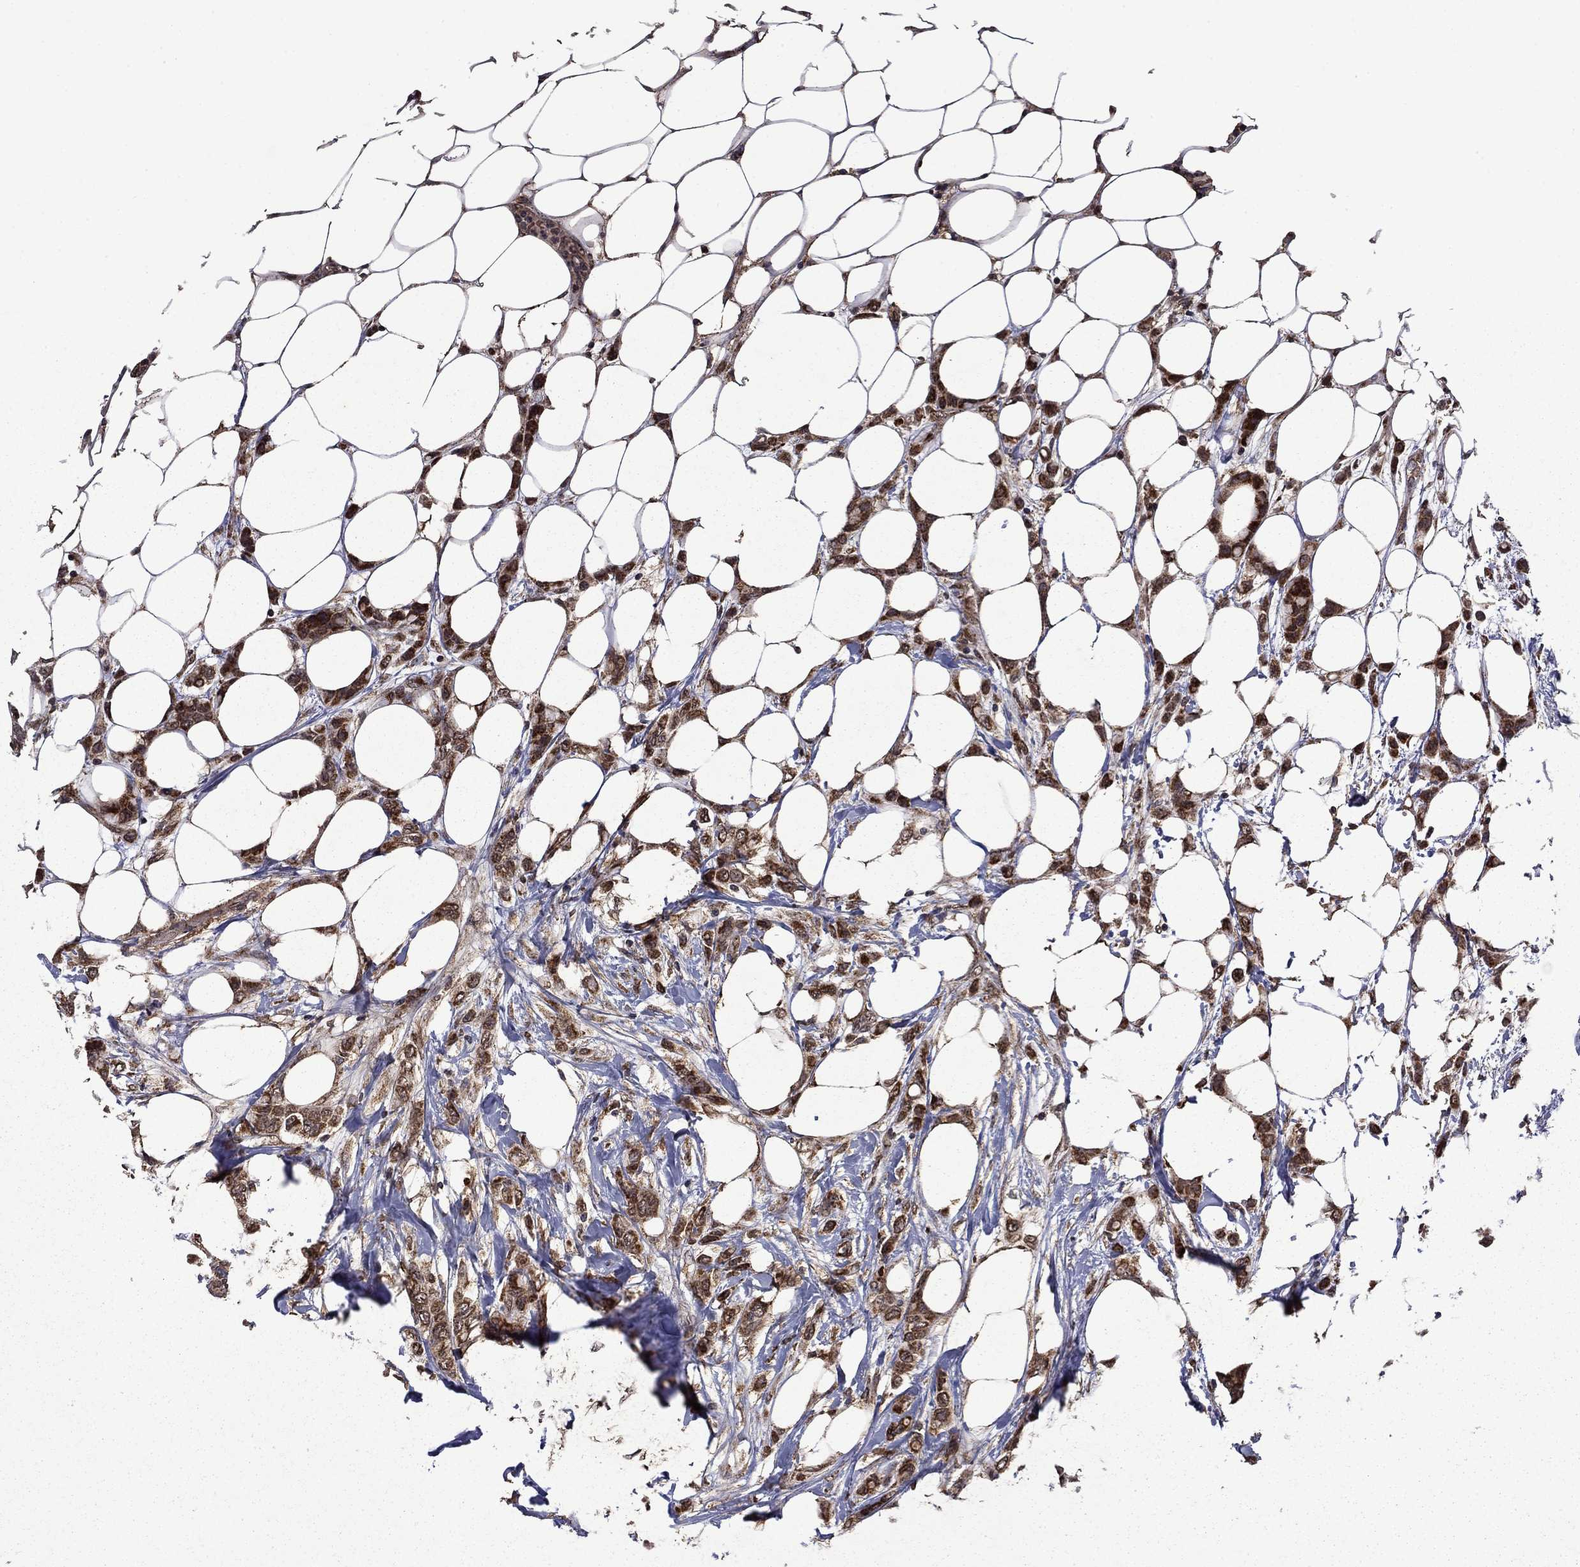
{"staining": {"intensity": "strong", "quantity": ">75%", "location": "cytoplasmic/membranous"}, "tissue": "breast cancer", "cell_type": "Tumor cells", "image_type": "cancer", "snomed": [{"axis": "morphology", "description": "Lobular carcinoma"}, {"axis": "topography", "description": "Breast"}], "caption": "The immunohistochemical stain labels strong cytoplasmic/membranous staining in tumor cells of breast cancer tissue. The protein is shown in brown color, while the nuclei are stained blue.", "gene": "ITM2B", "patient": {"sex": "female", "age": 66}}